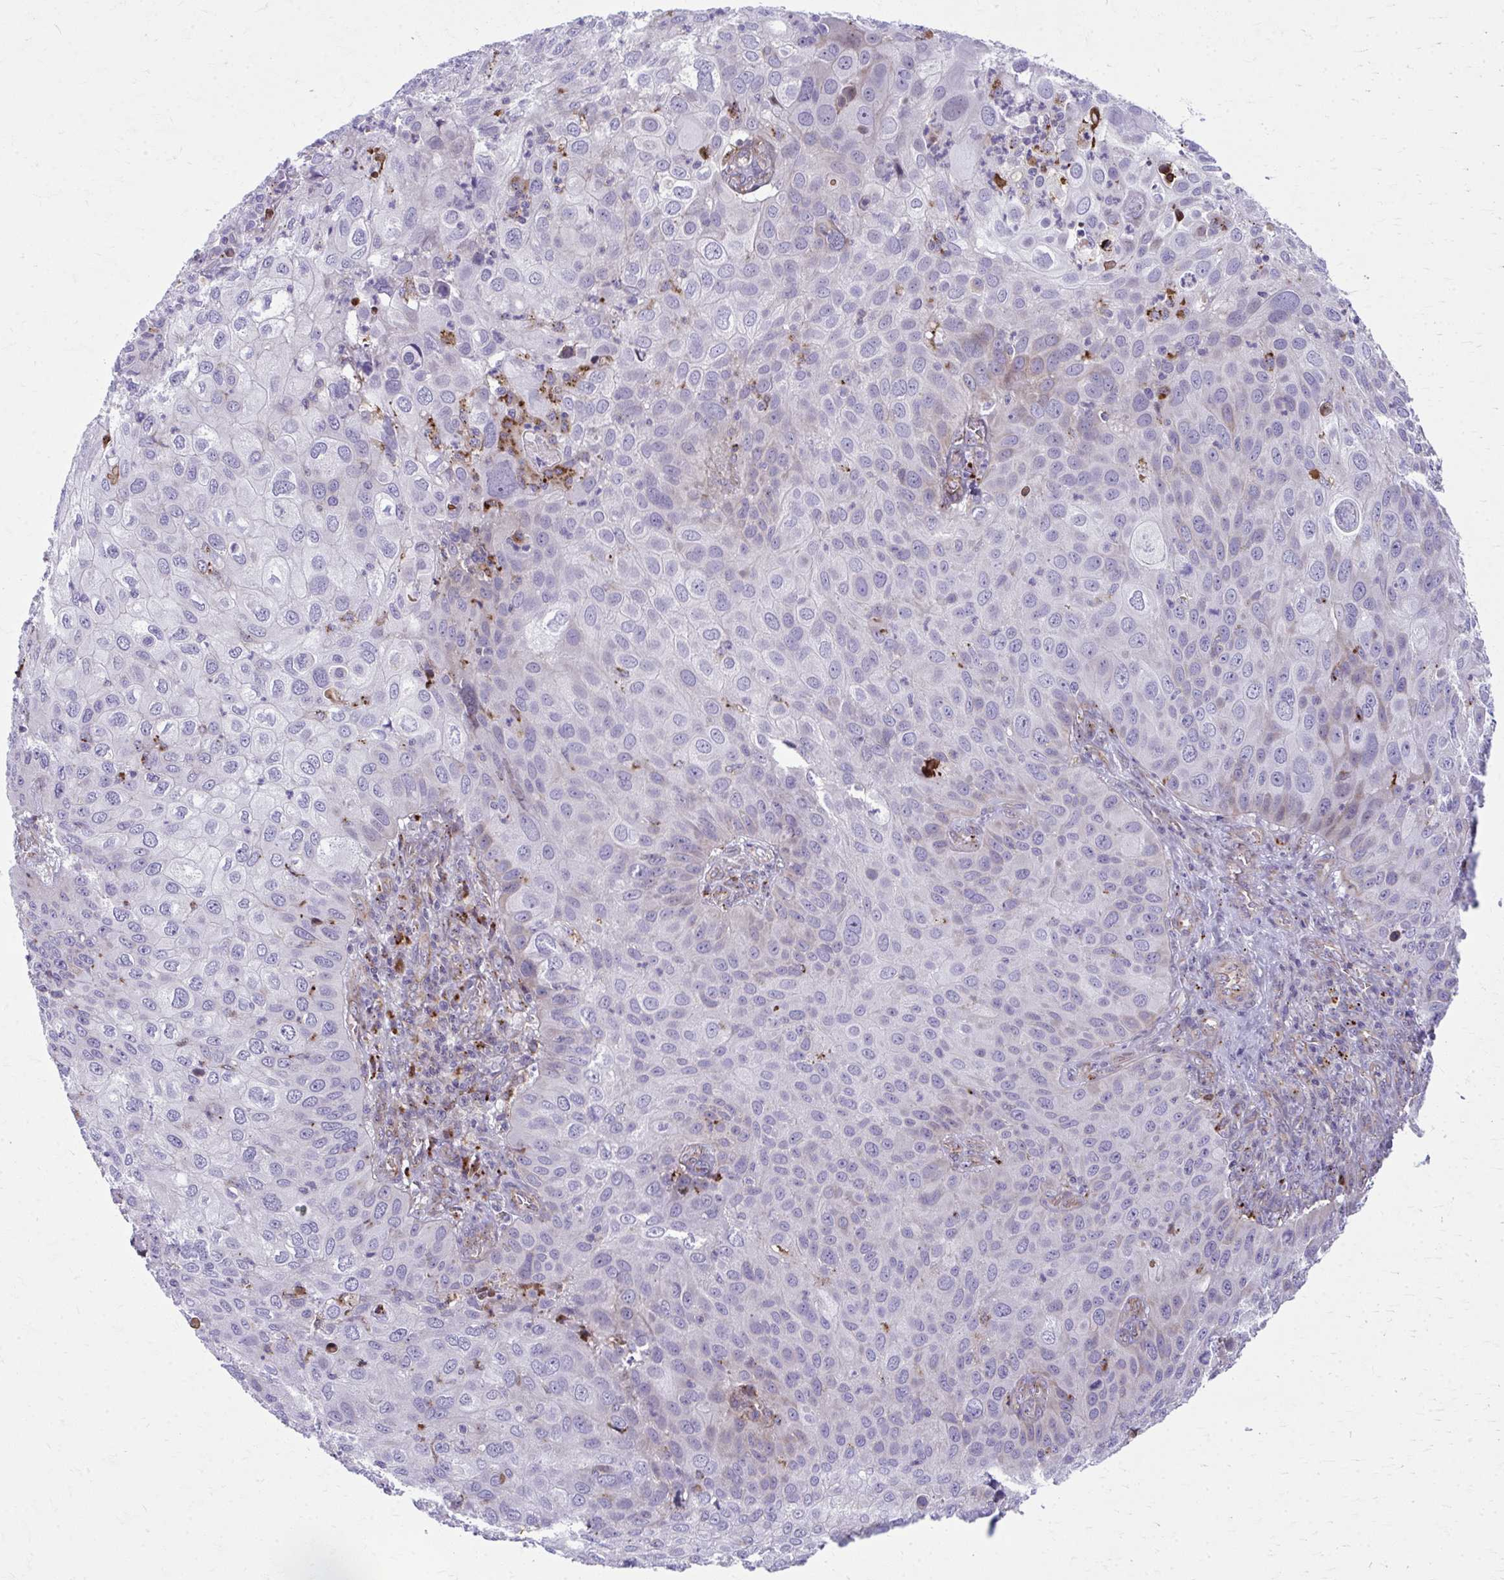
{"staining": {"intensity": "weak", "quantity": "<25%", "location": "cytoplasmic/membranous"}, "tissue": "skin cancer", "cell_type": "Tumor cells", "image_type": "cancer", "snomed": [{"axis": "morphology", "description": "Squamous cell carcinoma, NOS"}, {"axis": "topography", "description": "Skin"}], "caption": "DAB (3,3'-diaminobenzidine) immunohistochemical staining of human skin cancer (squamous cell carcinoma) displays no significant positivity in tumor cells. (Immunohistochemistry (ihc), brightfield microscopy, high magnification).", "gene": "LRRC4B", "patient": {"sex": "male", "age": 87}}